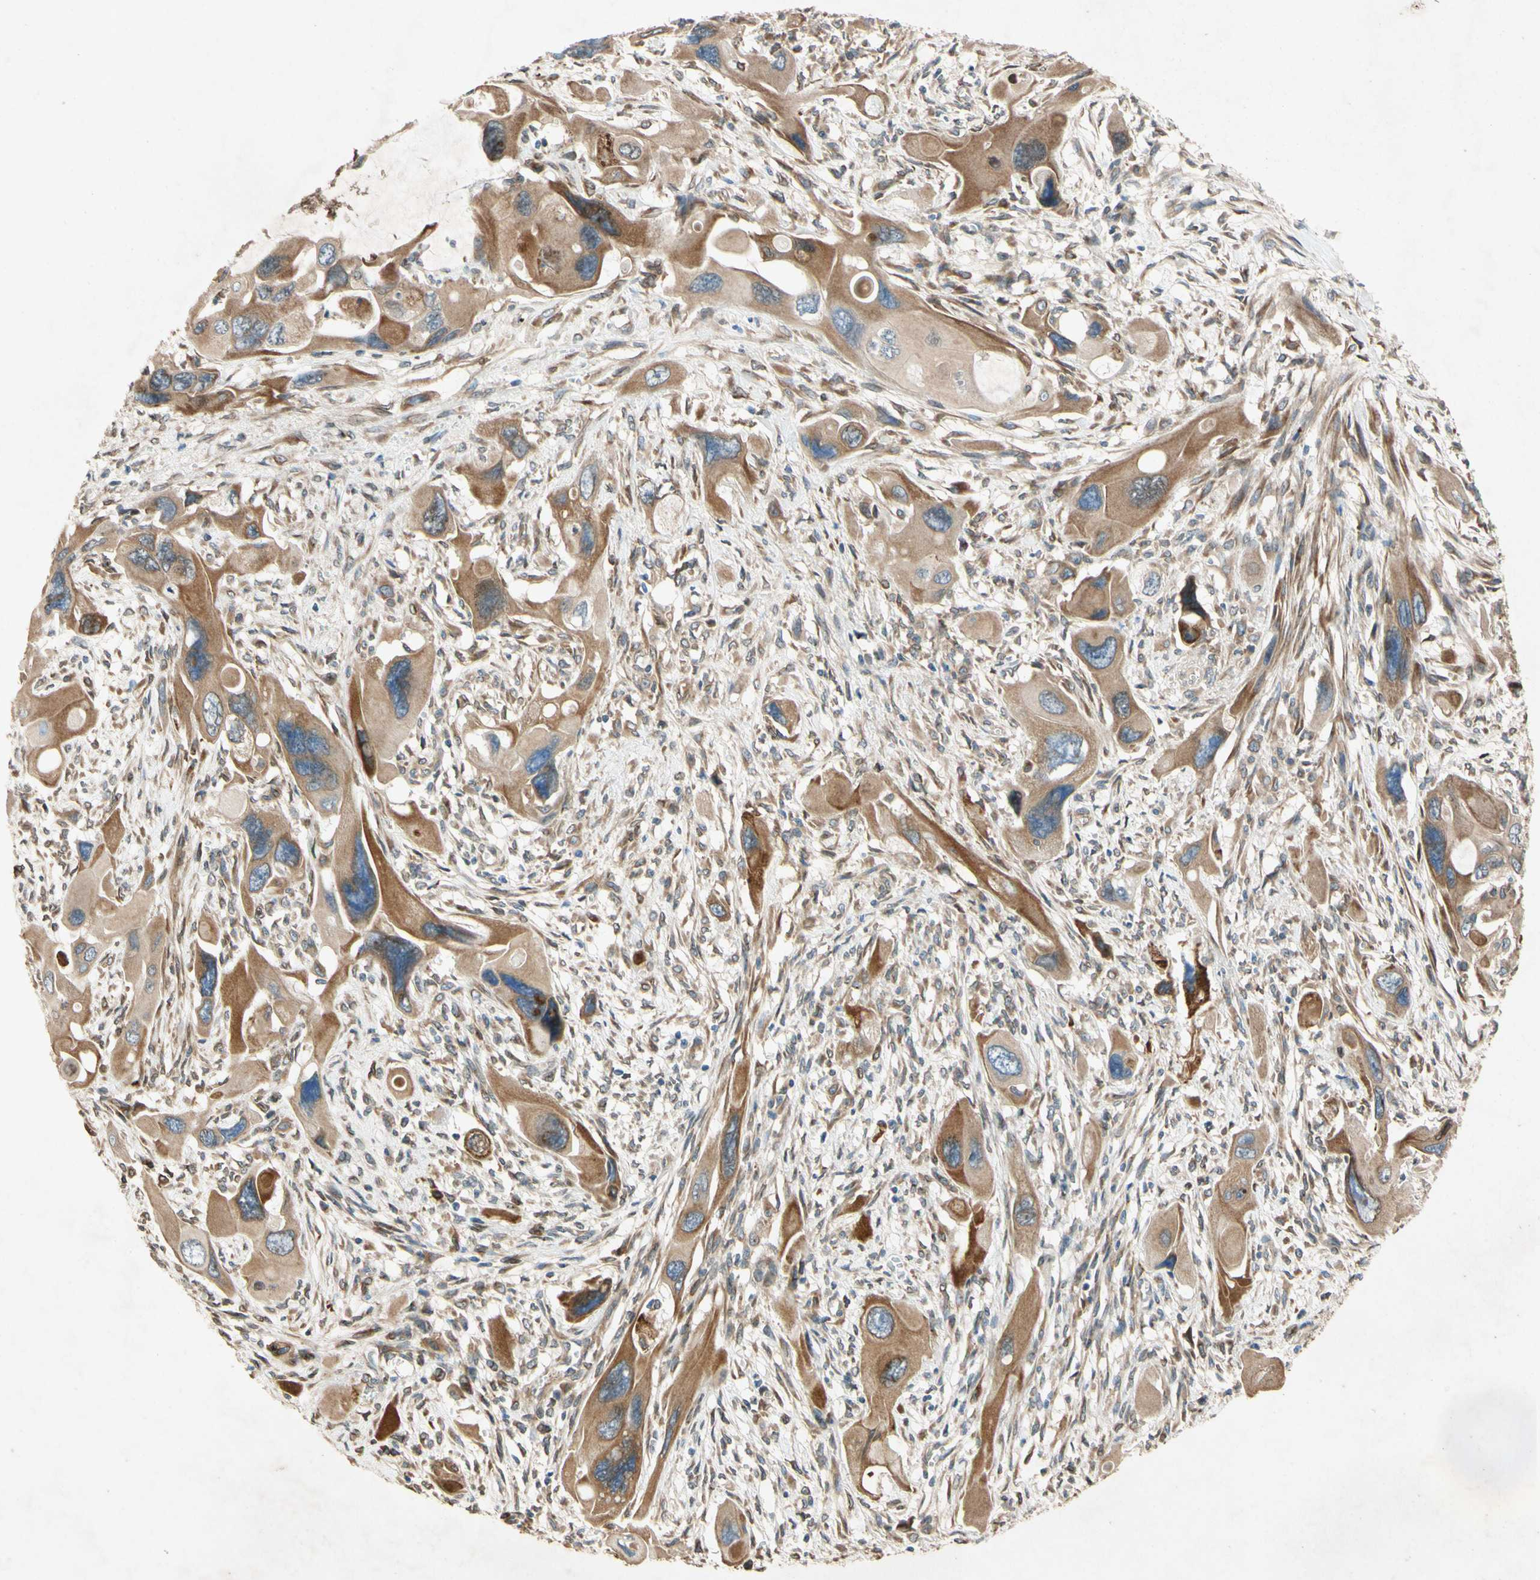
{"staining": {"intensity": "moderate", "quantity": ">75%", "location": "cytoplasmic/membranous"}, "tissue": "pancreatic cancer", "cell_type": "Tumor cells", "image_type": "cancer", "snomed": [{"axis": "morphology", "description": "Adenocarcinoma, NOS"}, {"axis": "topography", "description": "Pancreas"}], "caption": "The histopathology image displays staining of adenocarcinoma (pancreatic), revealing moderate cytoplasmic/membranous protein expression (brown color) within tumor cells. (DAB (3,3'-diaminobenzidine) IHC, brown staining for protein, blue staining for nuclei).", "gene": "PTPRU", "patient": {"sex": "male", "age": 73}}